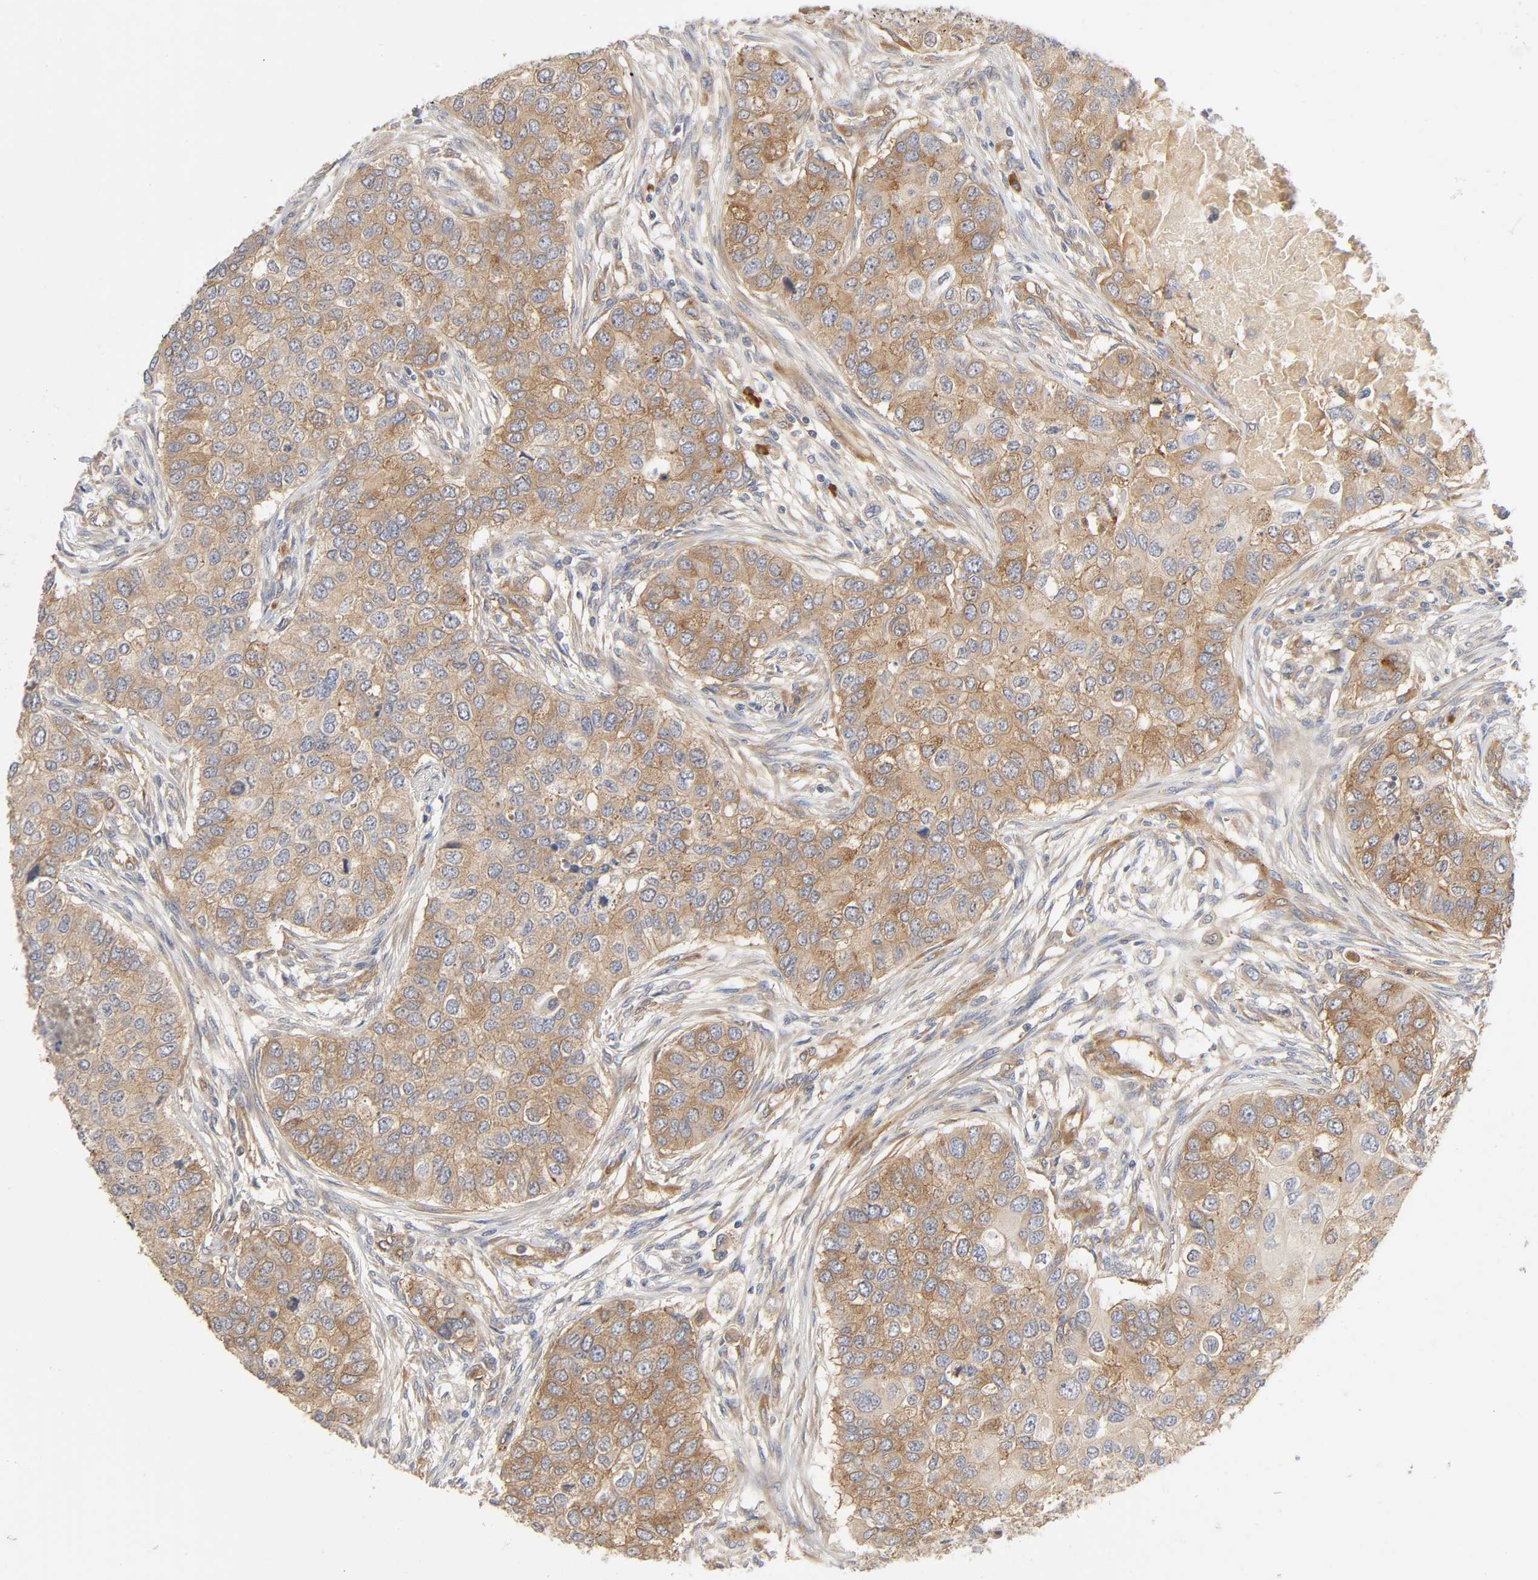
{"staining": {"intensity": "moderate", "quantity": ">75%", "location": "cytoplasmic/membranous"}, "tissue": "breast cancer", "cell_type": "Tumor cells", "image_type": "cancer", "snomed": [{"axis": "morphology", "description": "Normal tissue, NOS"}, {"axis": "morphology", "description": "Duct carcinoma"}, {"axis": "topography", "description": "Breast"}], "caption": "Moderate cytoplasmic/membranous staining for a protein is present in approximately >75% of tumor cells of invasive ductal carcinoma (breast) using immunohistochemistry (IHC).", "gene": "SCHIP1", "patient": {"sex": "female", "age": 49}}